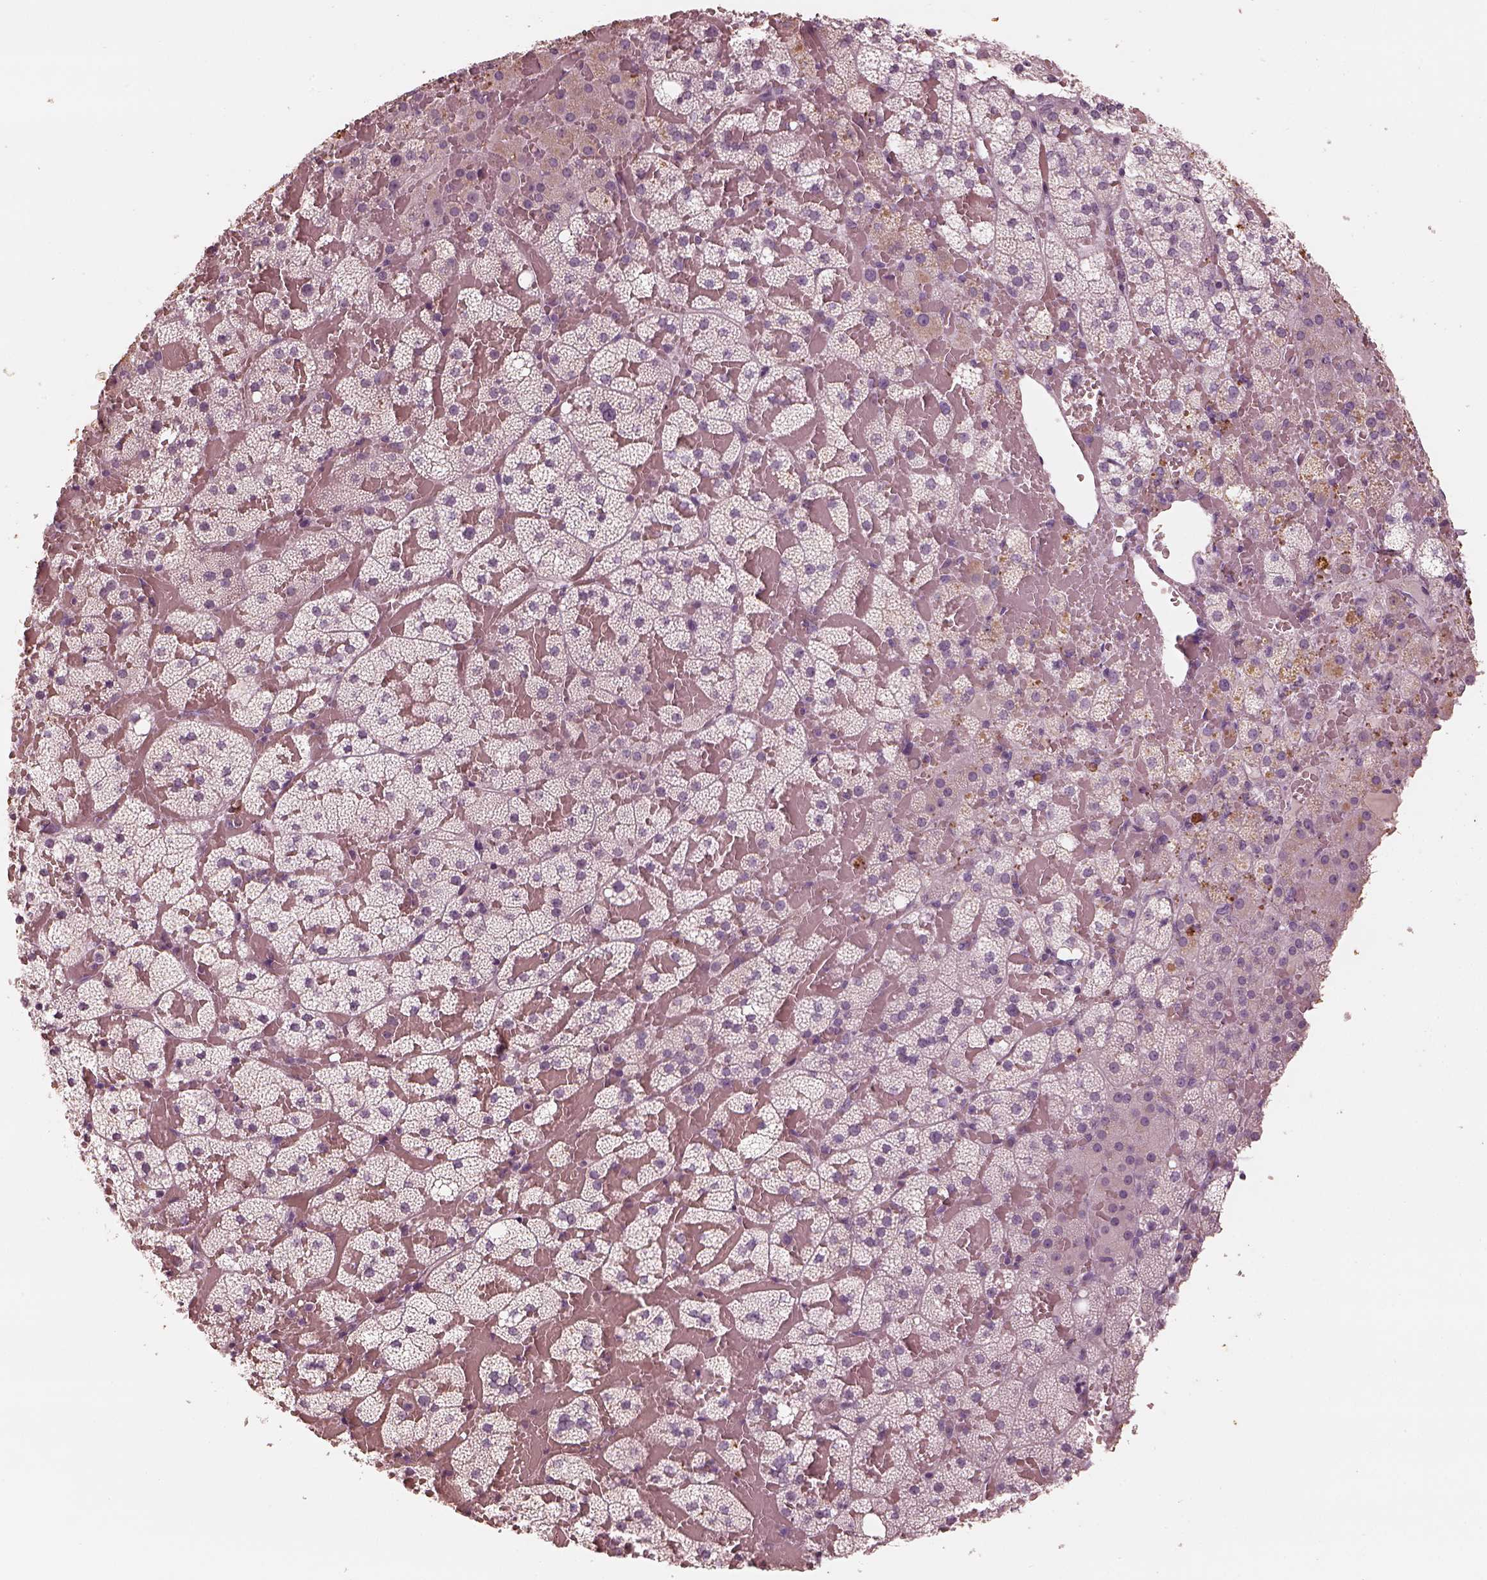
{"staining": {"intensity": "negative", "quantity": "none", "location": "none"}, "tissue": "adrenal gland", "cell_type": "Glandular cells", "image_type": "normal", "snomed": [{"axis": "morphology", "description": "Normal tissue, NOS"}, {"axis": "topography", "description": "Adrenal gland"}], "caption": "High magnification brightfield microscopy of normal adrenal gland stained with DAB (3,3'-diaminobenzidine) (brown) and counterstained with hematoxylin (blue): glandular cells show no significant expression.", "gene": "ADRB3", "patient": {"sex": "male", "age": 53}}